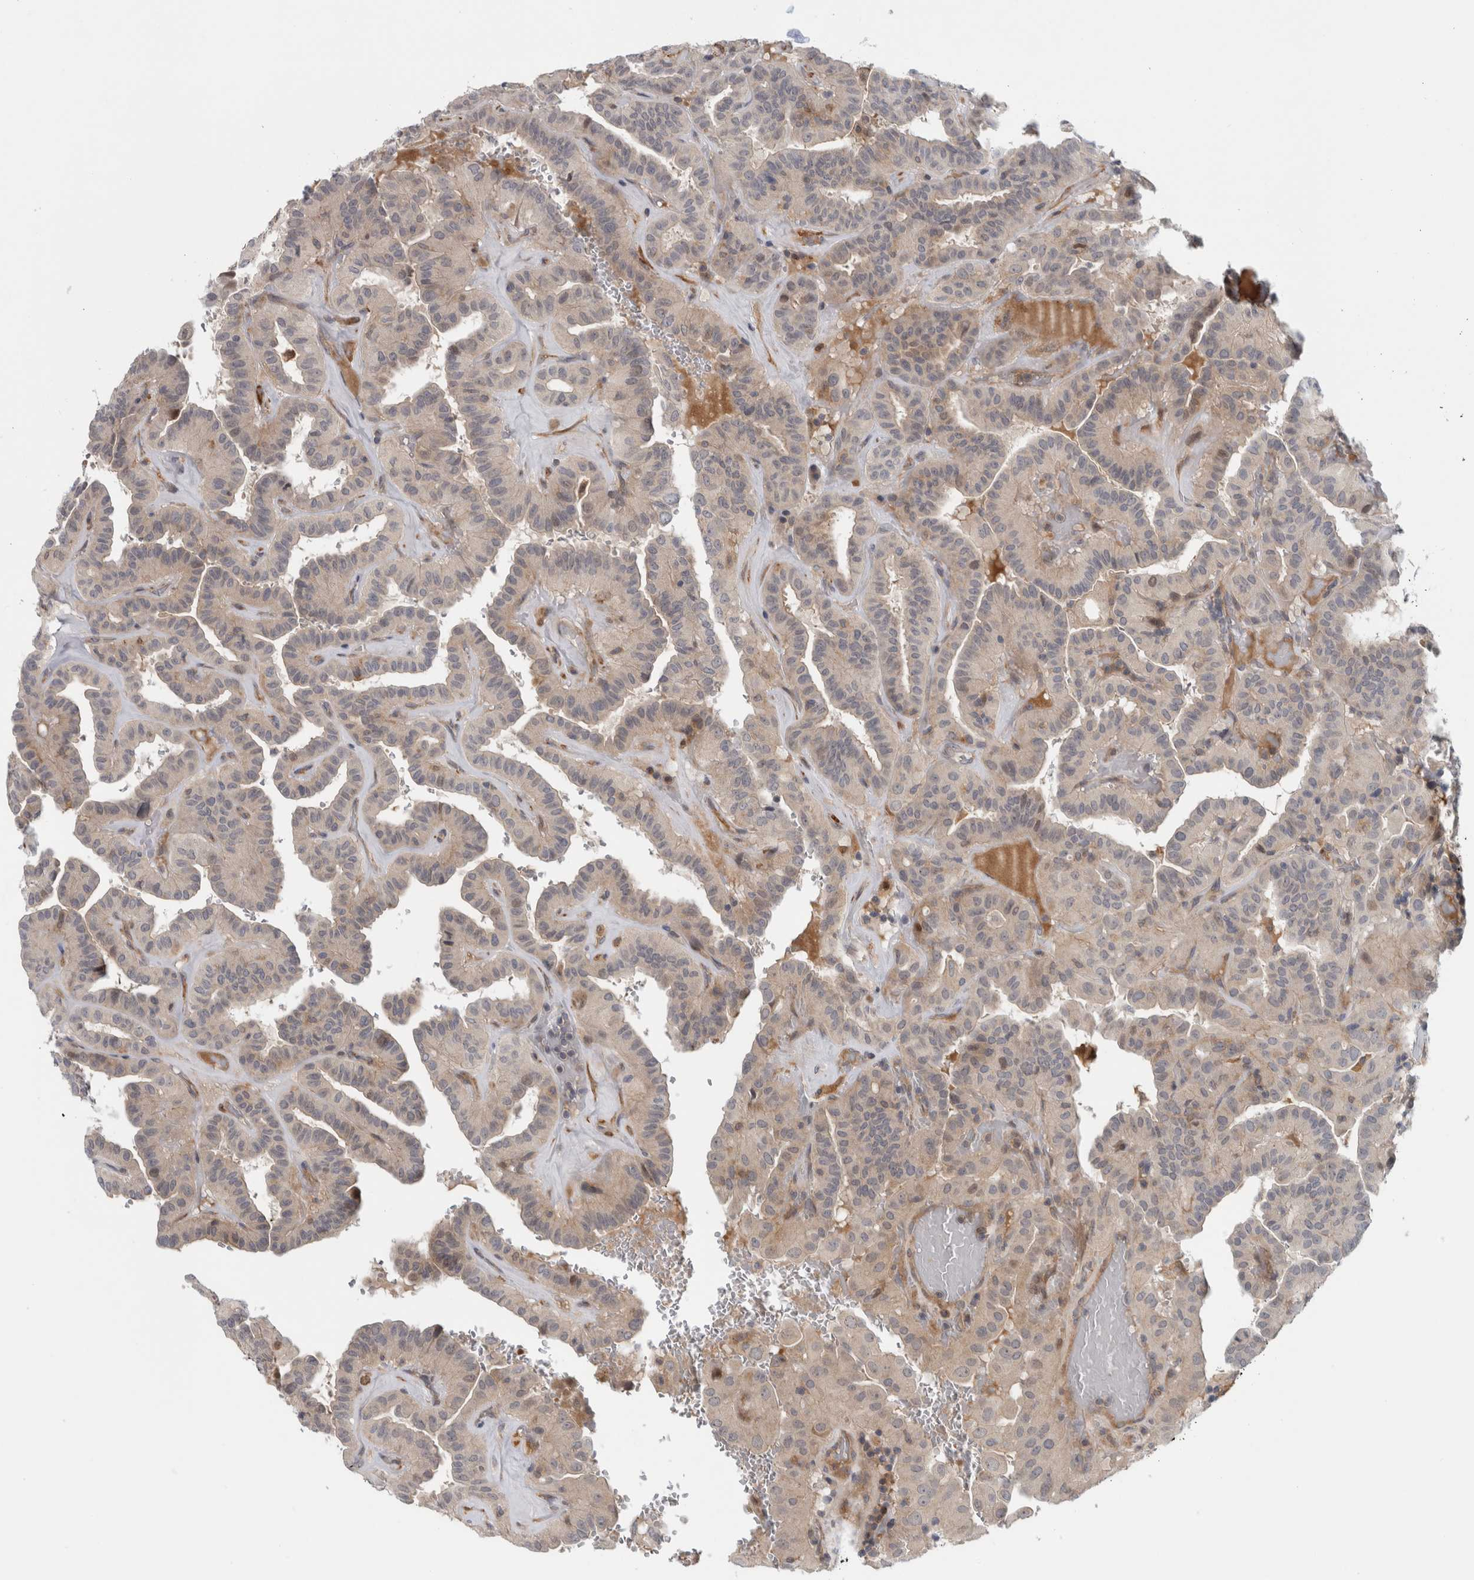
{"staining": {"intensity": "weak", "quantity": "<25%", "location": "cytoplasmic/membranous,nuclear"}, "tissue": "thyroid cancer", "cell_type": "Tumor cells", "image_type": "cancer", "snomed": [{"axis": "morphology", "description": "Papillary adenocarcinoma, NOS"}, {"axis": "topography", "description": "Thyroid gland"}], "caption": "An immunohistochemistry micrograph of thyroid cancer is shown. There is no staining in tumor cells of thyroid cancer.", "gene": "ZNF804B", "patient": {"sex": "male", "age": 77}}